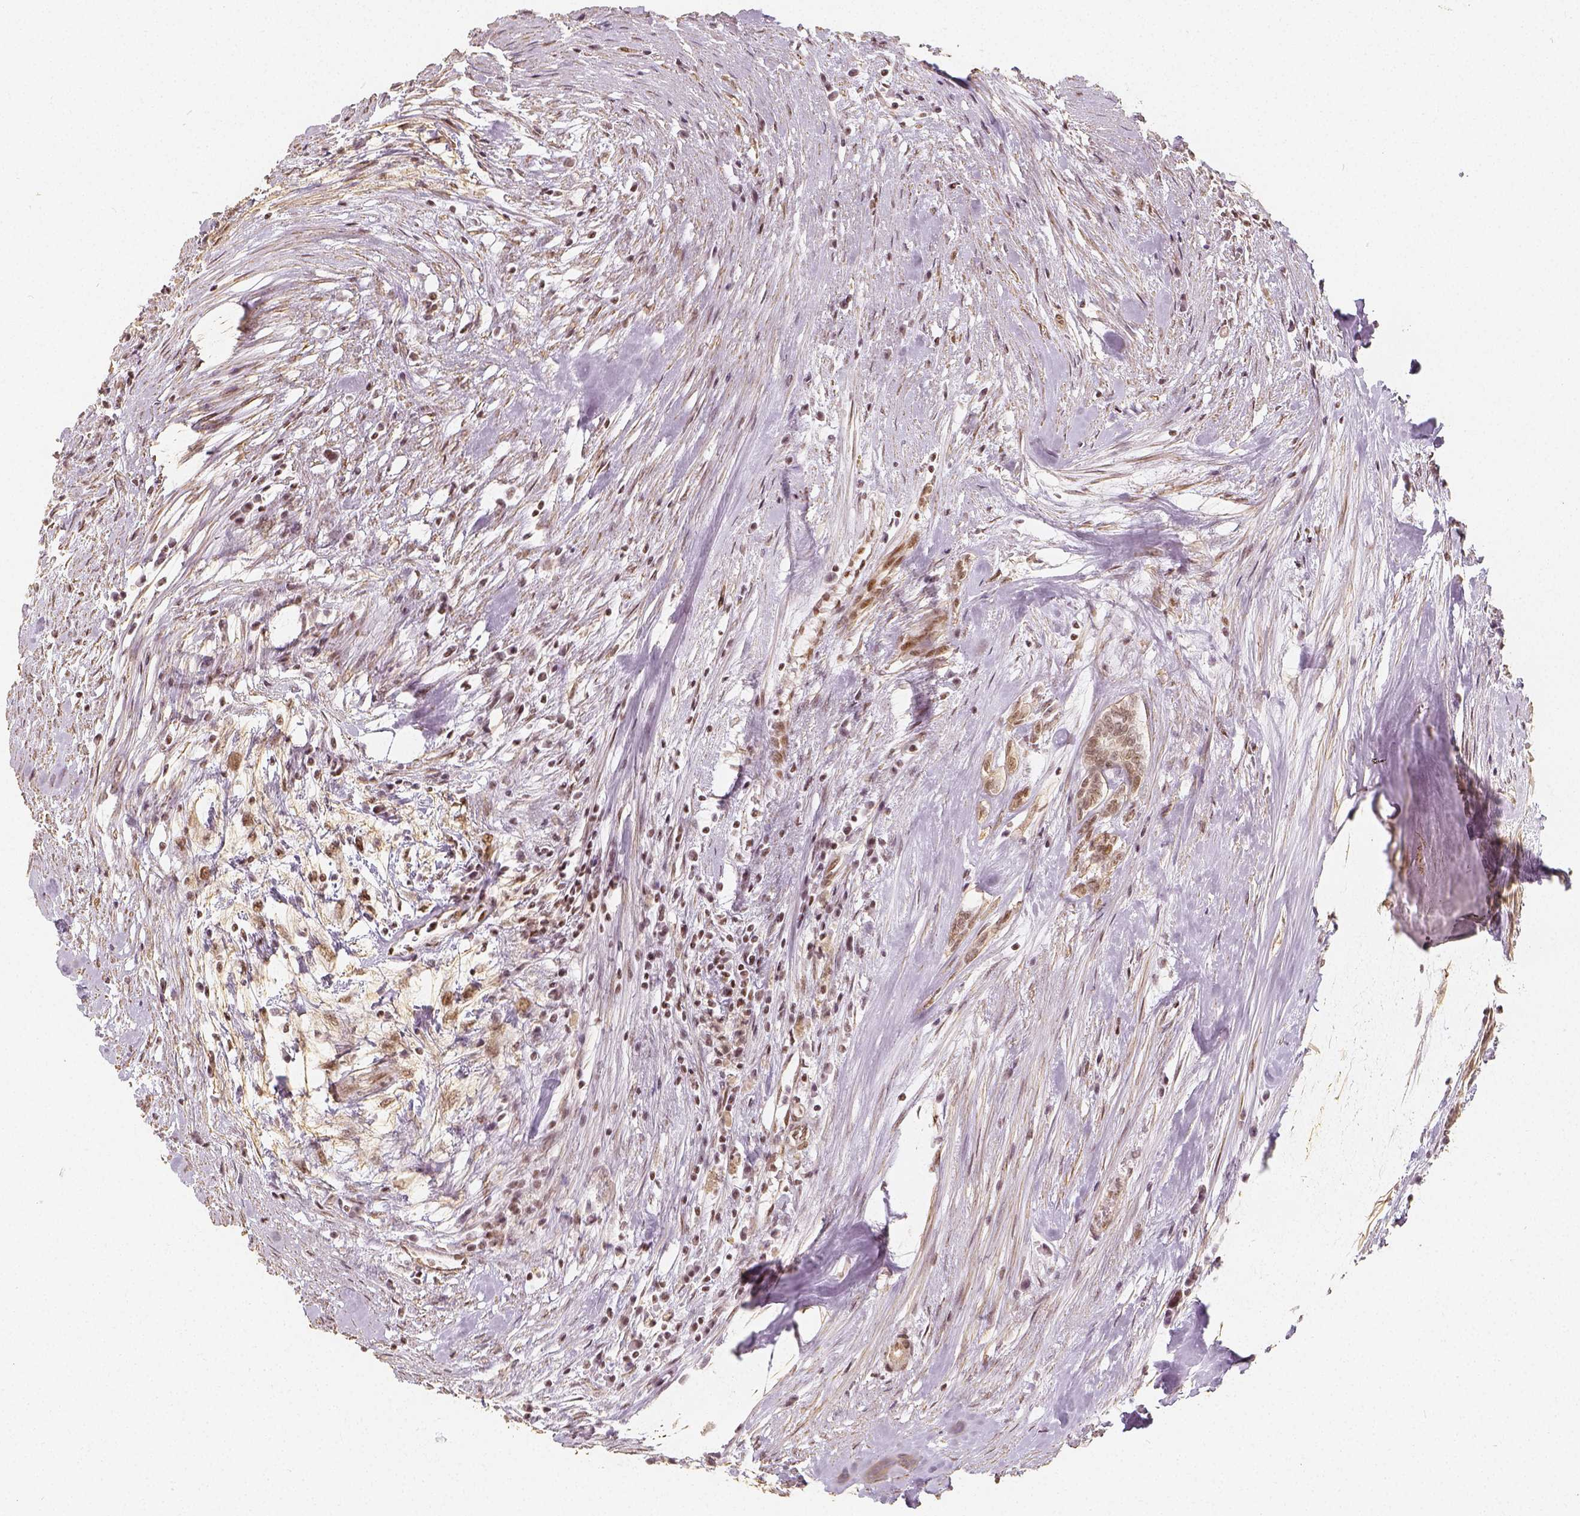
{"staining": {"intensity": "moderate", "quantity": ">75%", "location": "nuclear"}, "tissue": "testis cancer", "cell_type": "Tumor cells", "image_type": "cancer", "snomed": [{"axis": "morphology", "description": "Carcinoma, Embryonal, NOS"}, {"axis": "topography", "description": "Testis"}], "caption": "IHC of testis embryonal carcinoma exhibits medium levels of moderate nuclear positivity in approximately >75% of tumor cells.", "gene": "HDAC1", "patient": {"sex": "male", "age": 37}}